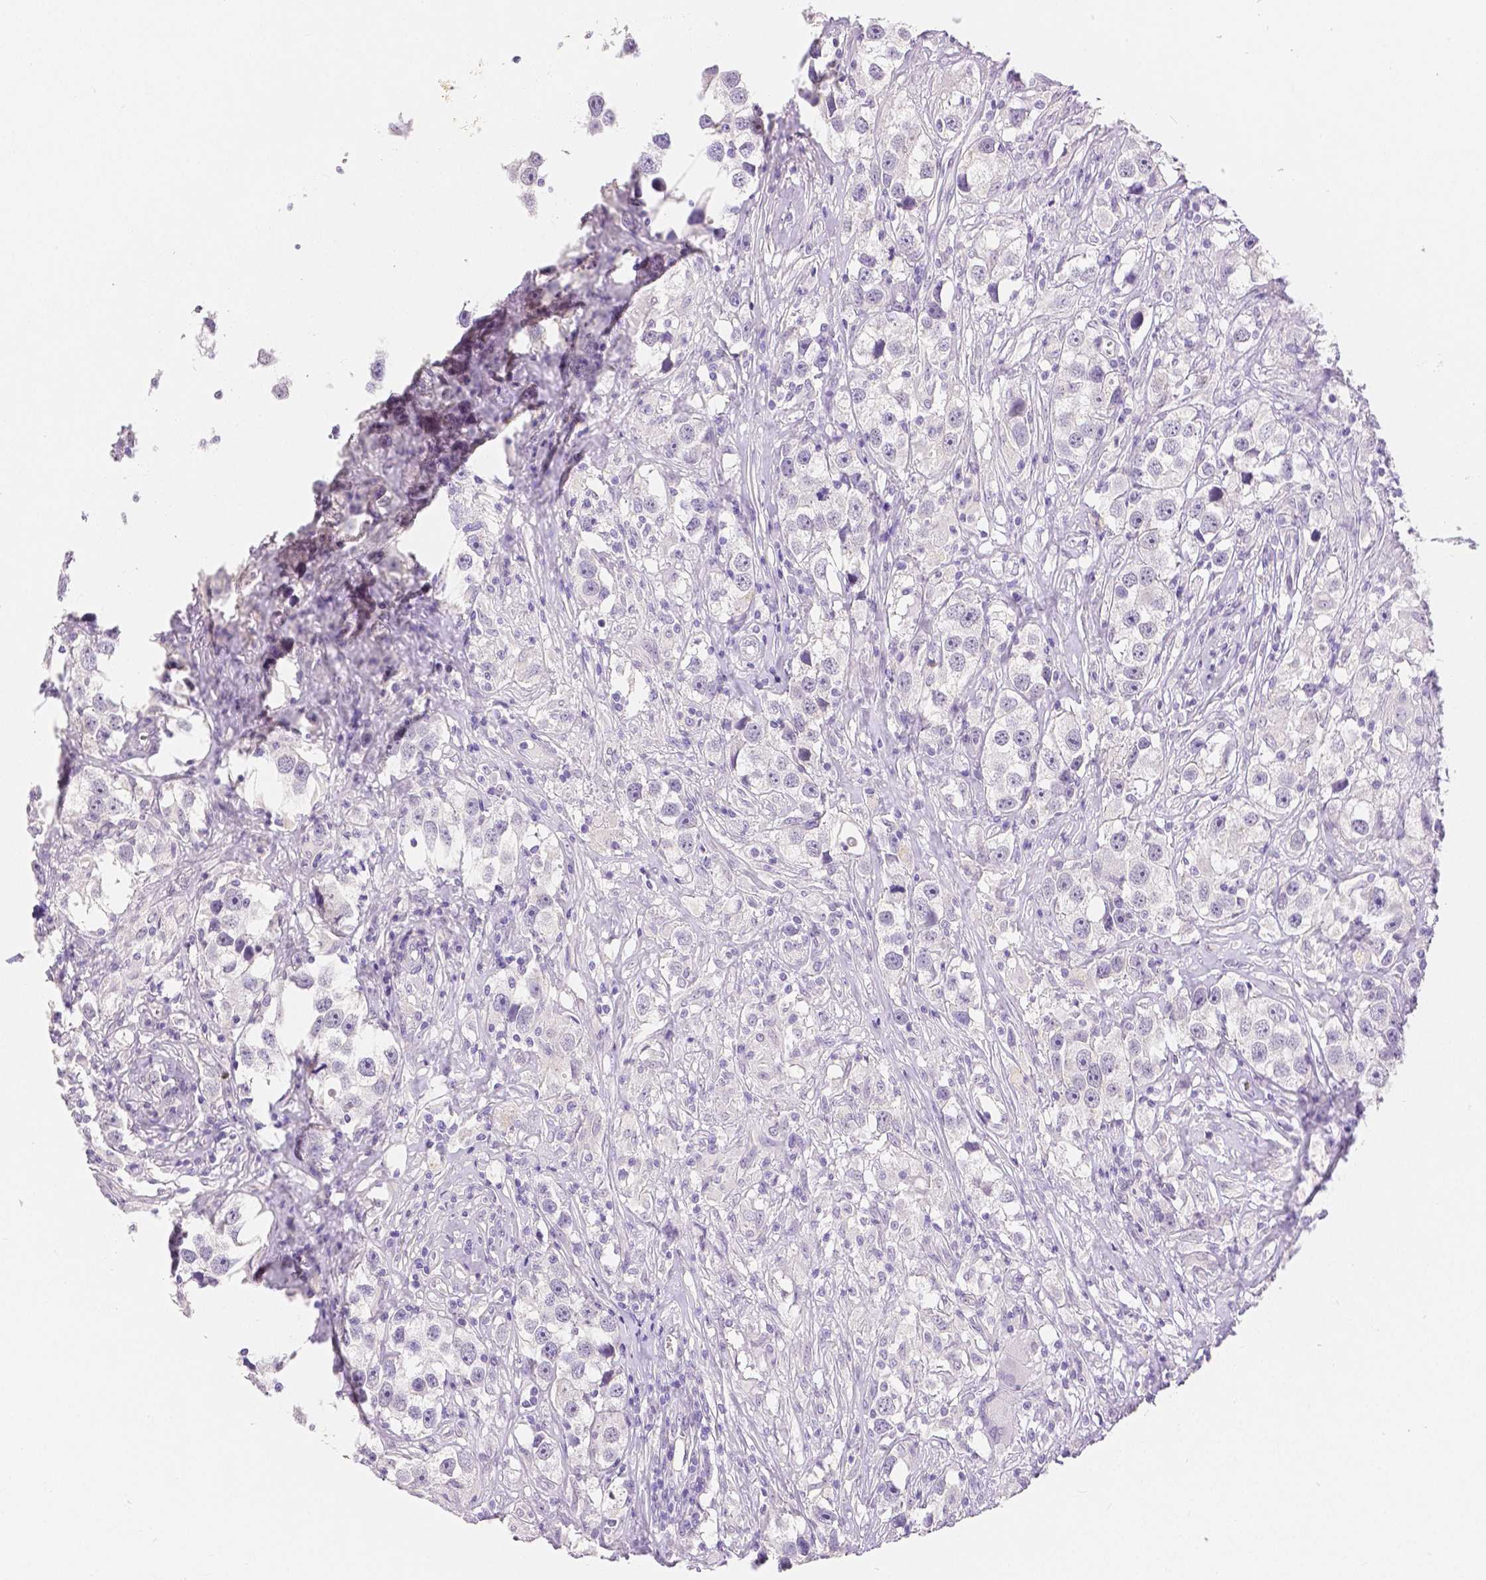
{"staining": {"intensity": "negative", "quantity": "none", "location": "none"}, "tissue": "testis cancer", "cell_type": "Tumor cells", "image_type": "cancer", "snomed": [{"axis": "morphology", "description": "Seminoma, NOS"}, {"axis": "topography", "description": "Testis"}], "caption": "There is no significant positivity in tumor cells of testis cancer (seminoma).", "gene": "OCLN", "patient": {"sex": "male", "age": 49}}